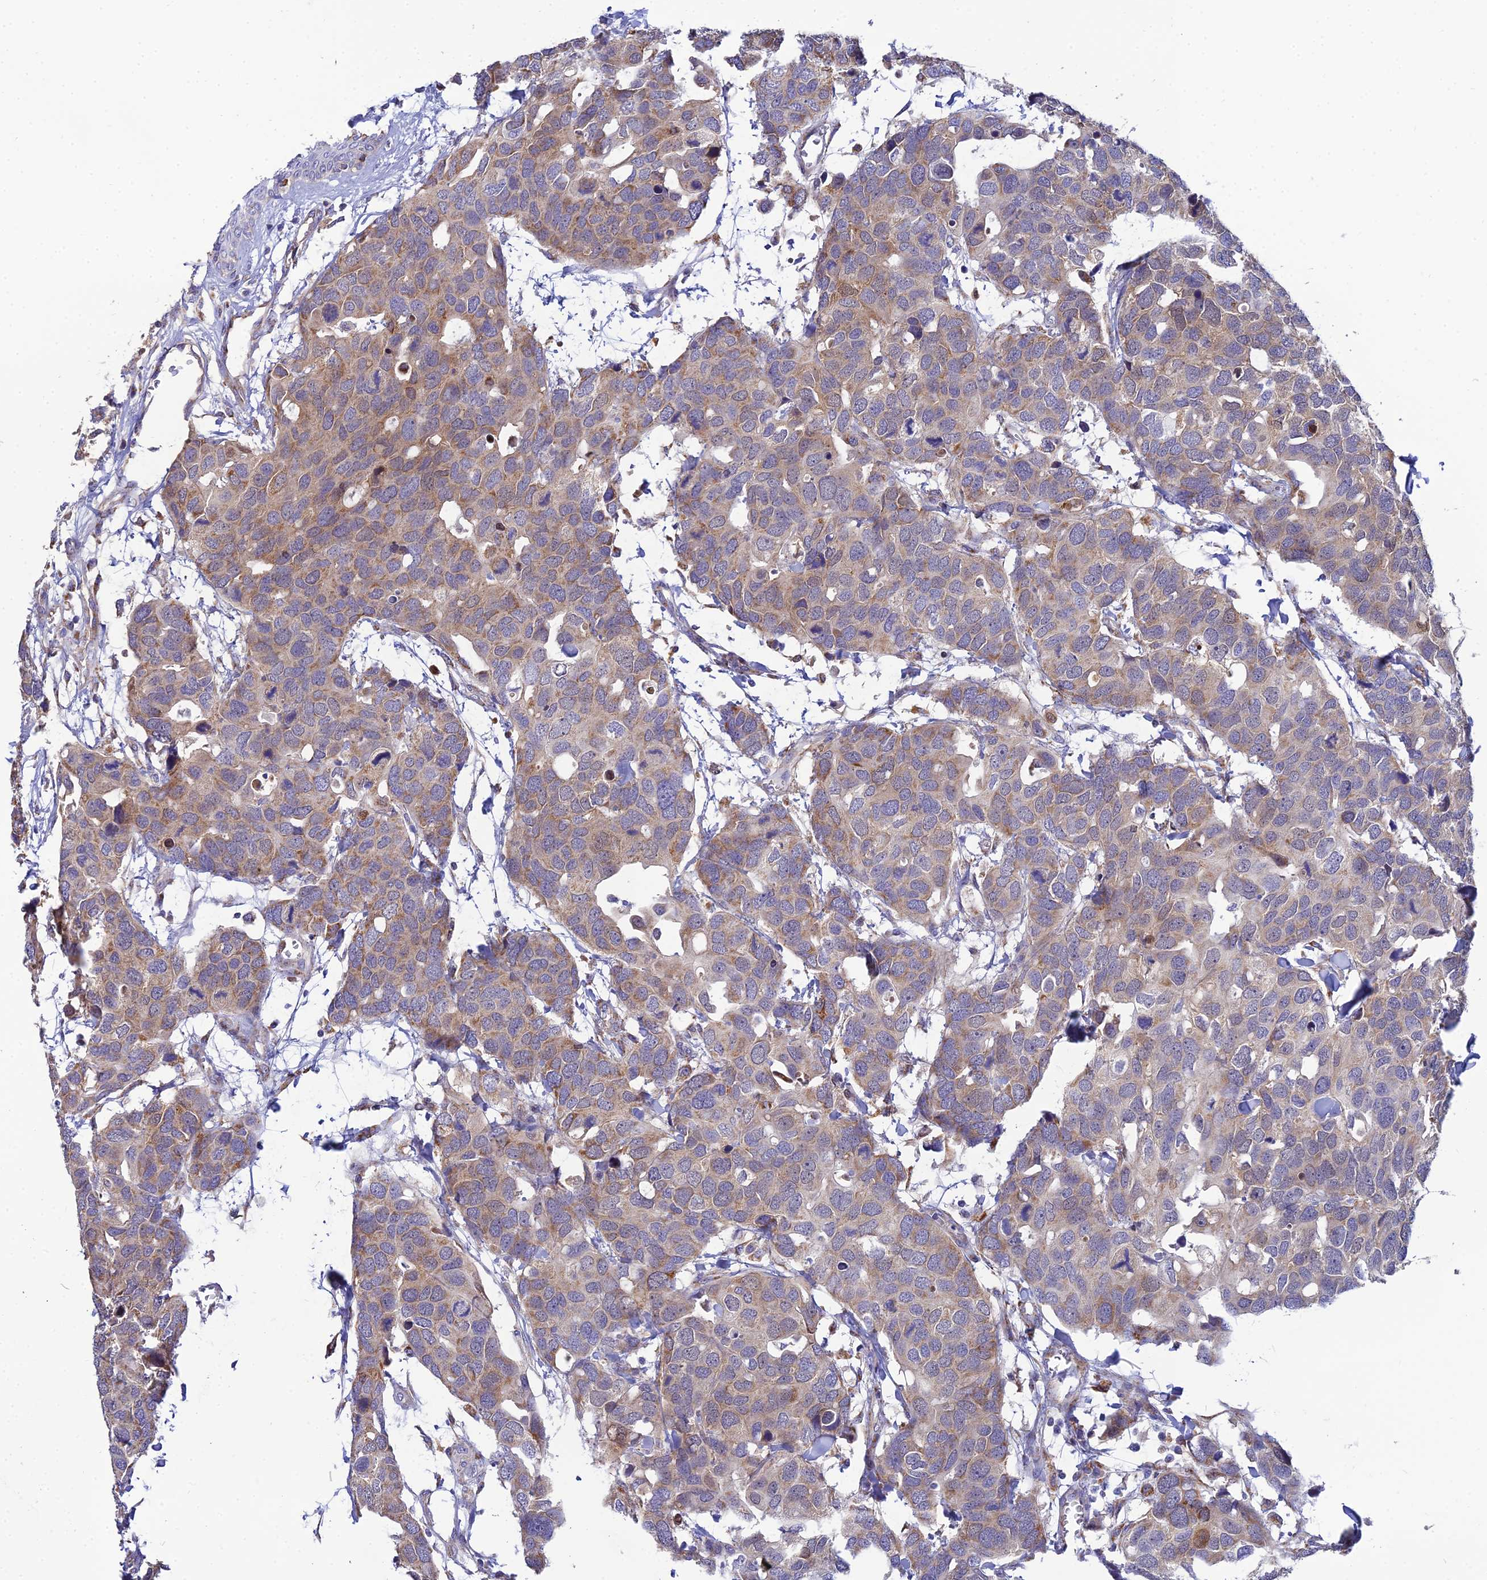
{"staining": {"intensity": "weak", "quantity": "25%-75%", "location": "cytoplasmic/membranous"}, "tissue": "breast cancer", "cell_type": "Tumor cells", "image_type": "cancer", "snomed": [{"axis": "morphology", "description": "Duct carcinoma"}, {"axis": "topography", "description": "Breast"}], "caption": "Breast cancer (invasive ductal carcinoma) was stained to show a protein in brown. There is low levels of weak cytoplasmic/membranous staining in about 25%-75% of tumor cells.", "gene": "ACOT2", "patient": {"sex": "female", "age": 83}}